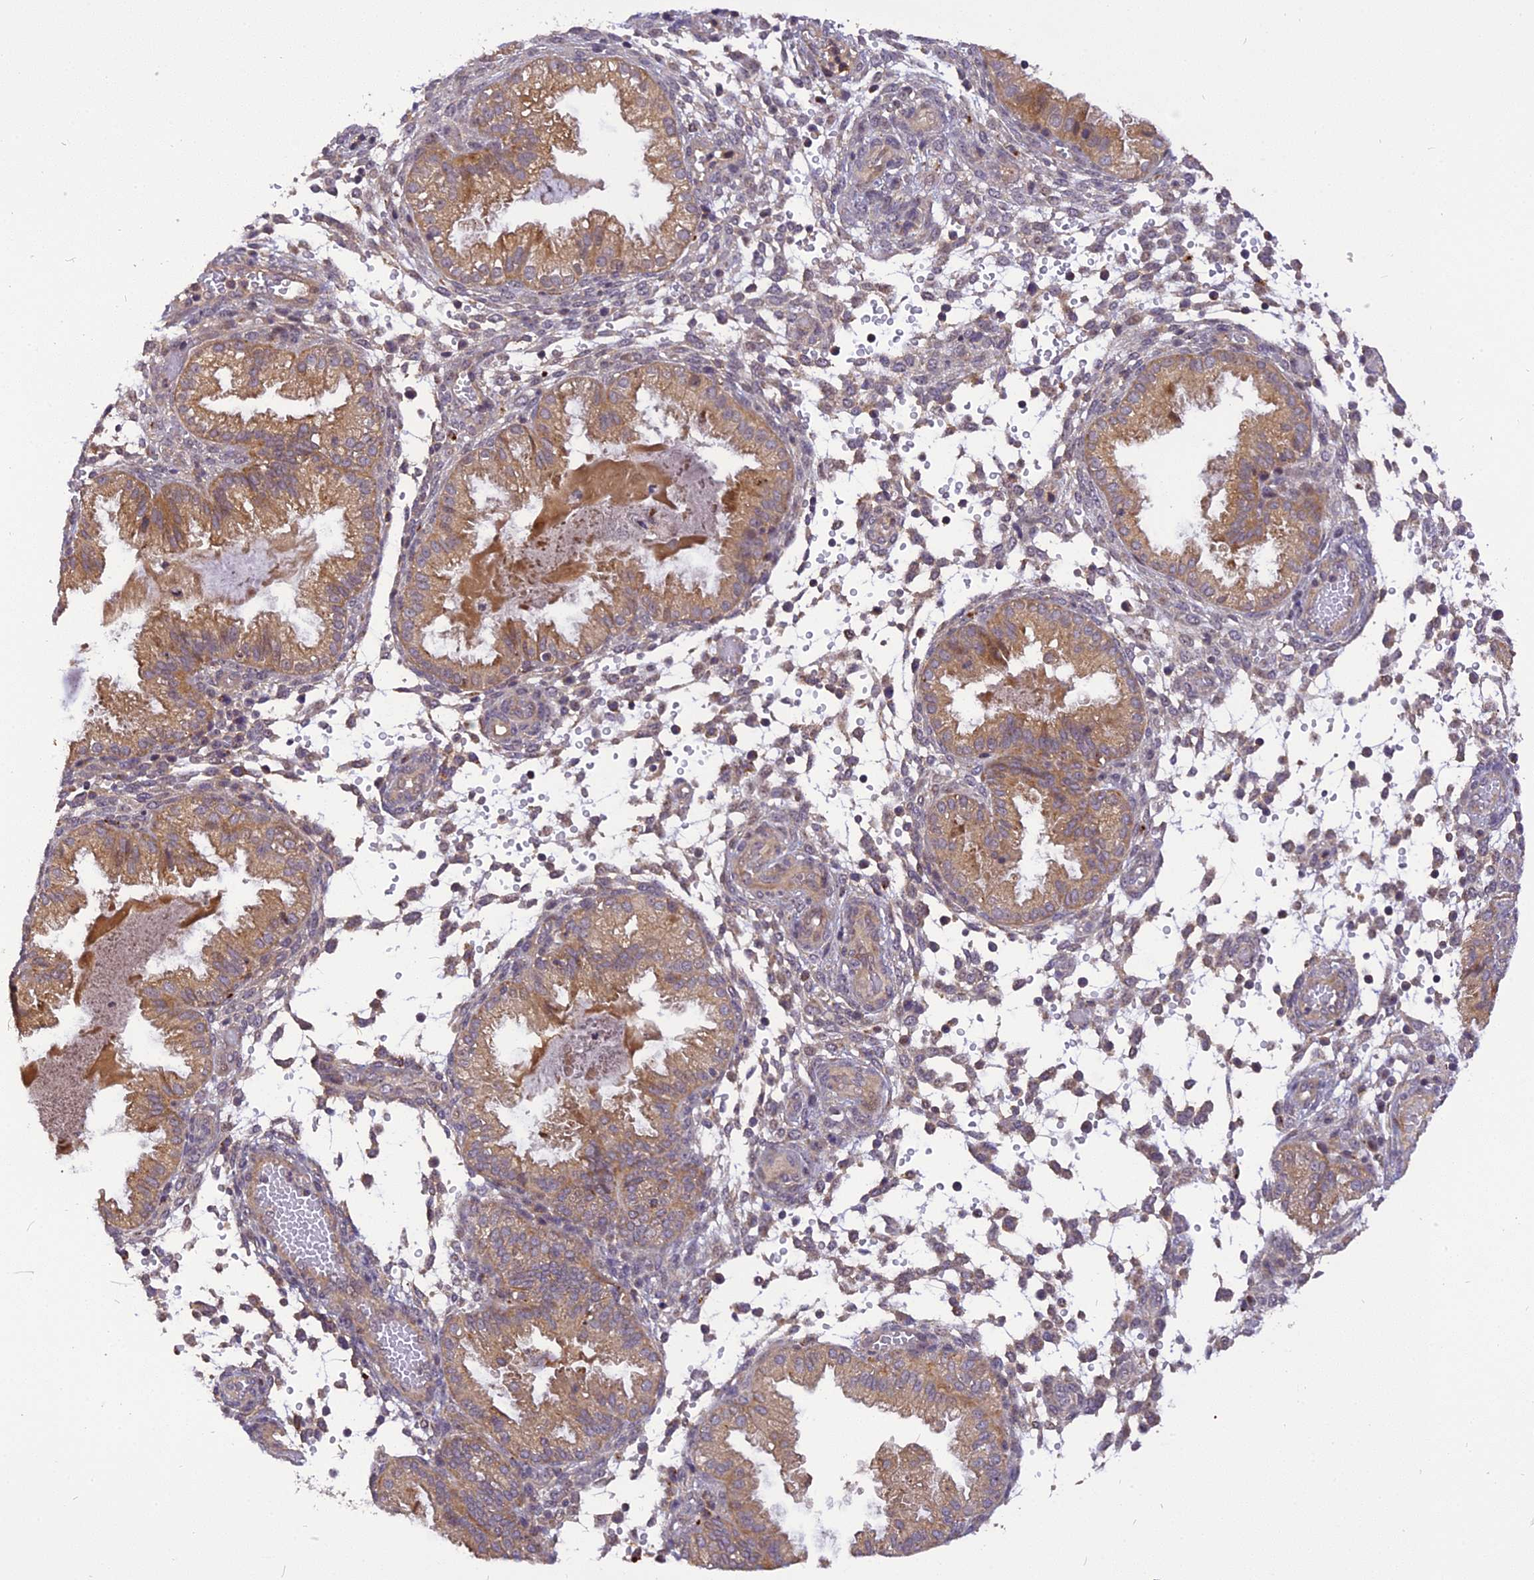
{"staining": {"intensity": "weak", "quantity": "<25%", "location": "cytoplasmic/membranous"}, "tissue": "endometrium", "cell_type": "Cells in endometrial stroma", "image_type": "normal", "snomed": [{"axis": "morphology", "description": "Normal tissue, NOS"}, {"axis": "topography", "description": "Endometrium"}], "caption": "Immunohistochemistry image of normal human endometrium stained for a protein (brown), which displays no positivity in cells in endometrial stroma.", "gene": "FNIP2", "patient": {"sex": "female", "age": 33}}